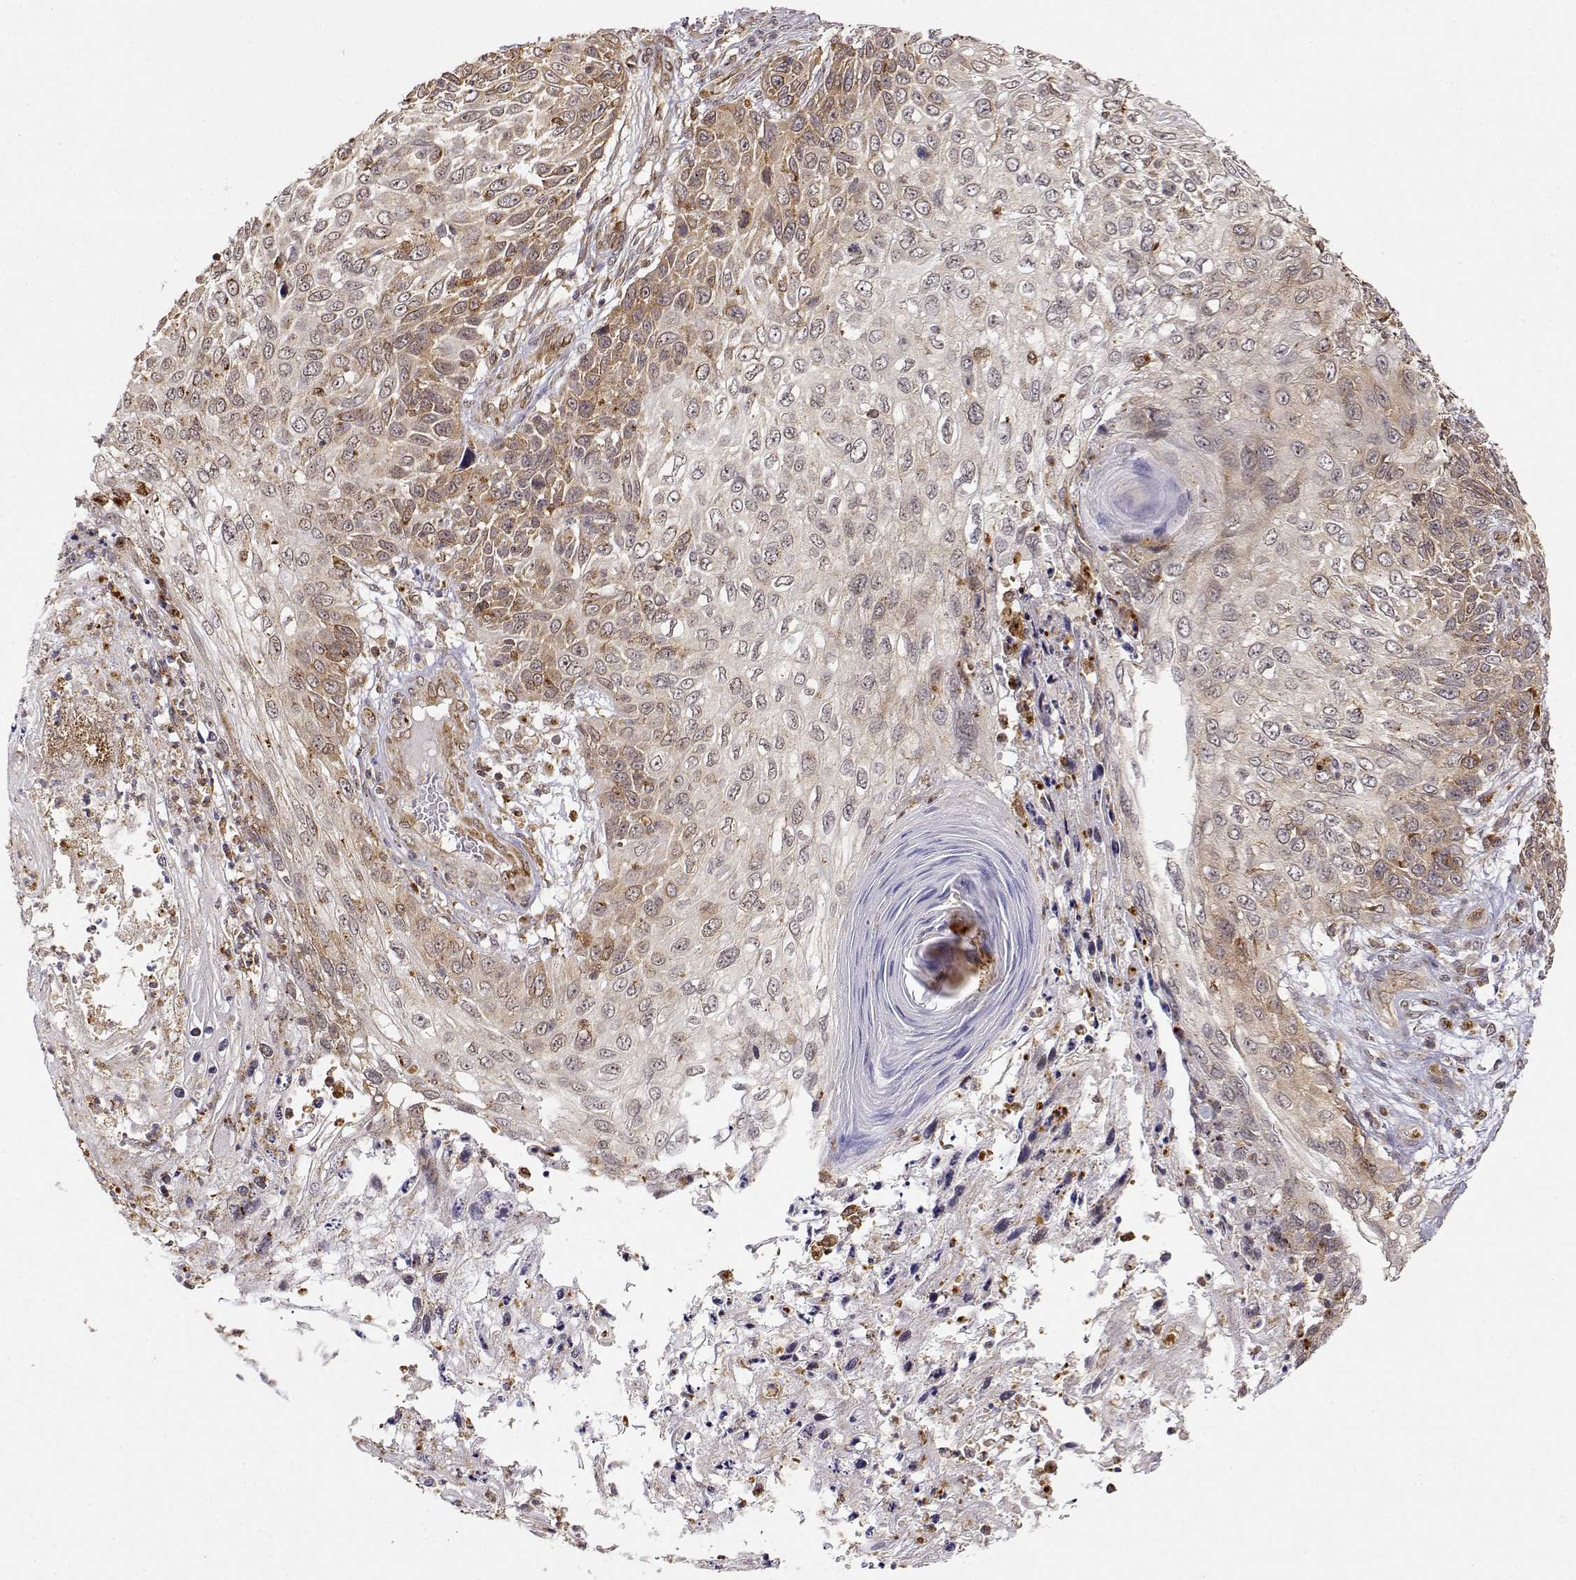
{"staining": {"intensity": "moderate", "quantity": "25%-75%", "location": "cytoplasmic/membranous"}, "tissue": "skin cancer", "cell_type": "Tumor cells", "image_type": "cancer", "snomed": [{"axis": "morphology", "description": "Squamous cell carcinoma, NOS"}, {"axis": "topography", "description": "Skin"}], "caption": "Skin cancer (squamous cell carcinoma) stained with DAB (3,3'-diaminobenzidine) immunohistochemistry (IHC) reveals medium levels of moderate cytoplasmic/membranous positivity in about 25%-75% of tumor cells.", "gene": "RNF13", "patient": {"sex": "male", "age": 92}}